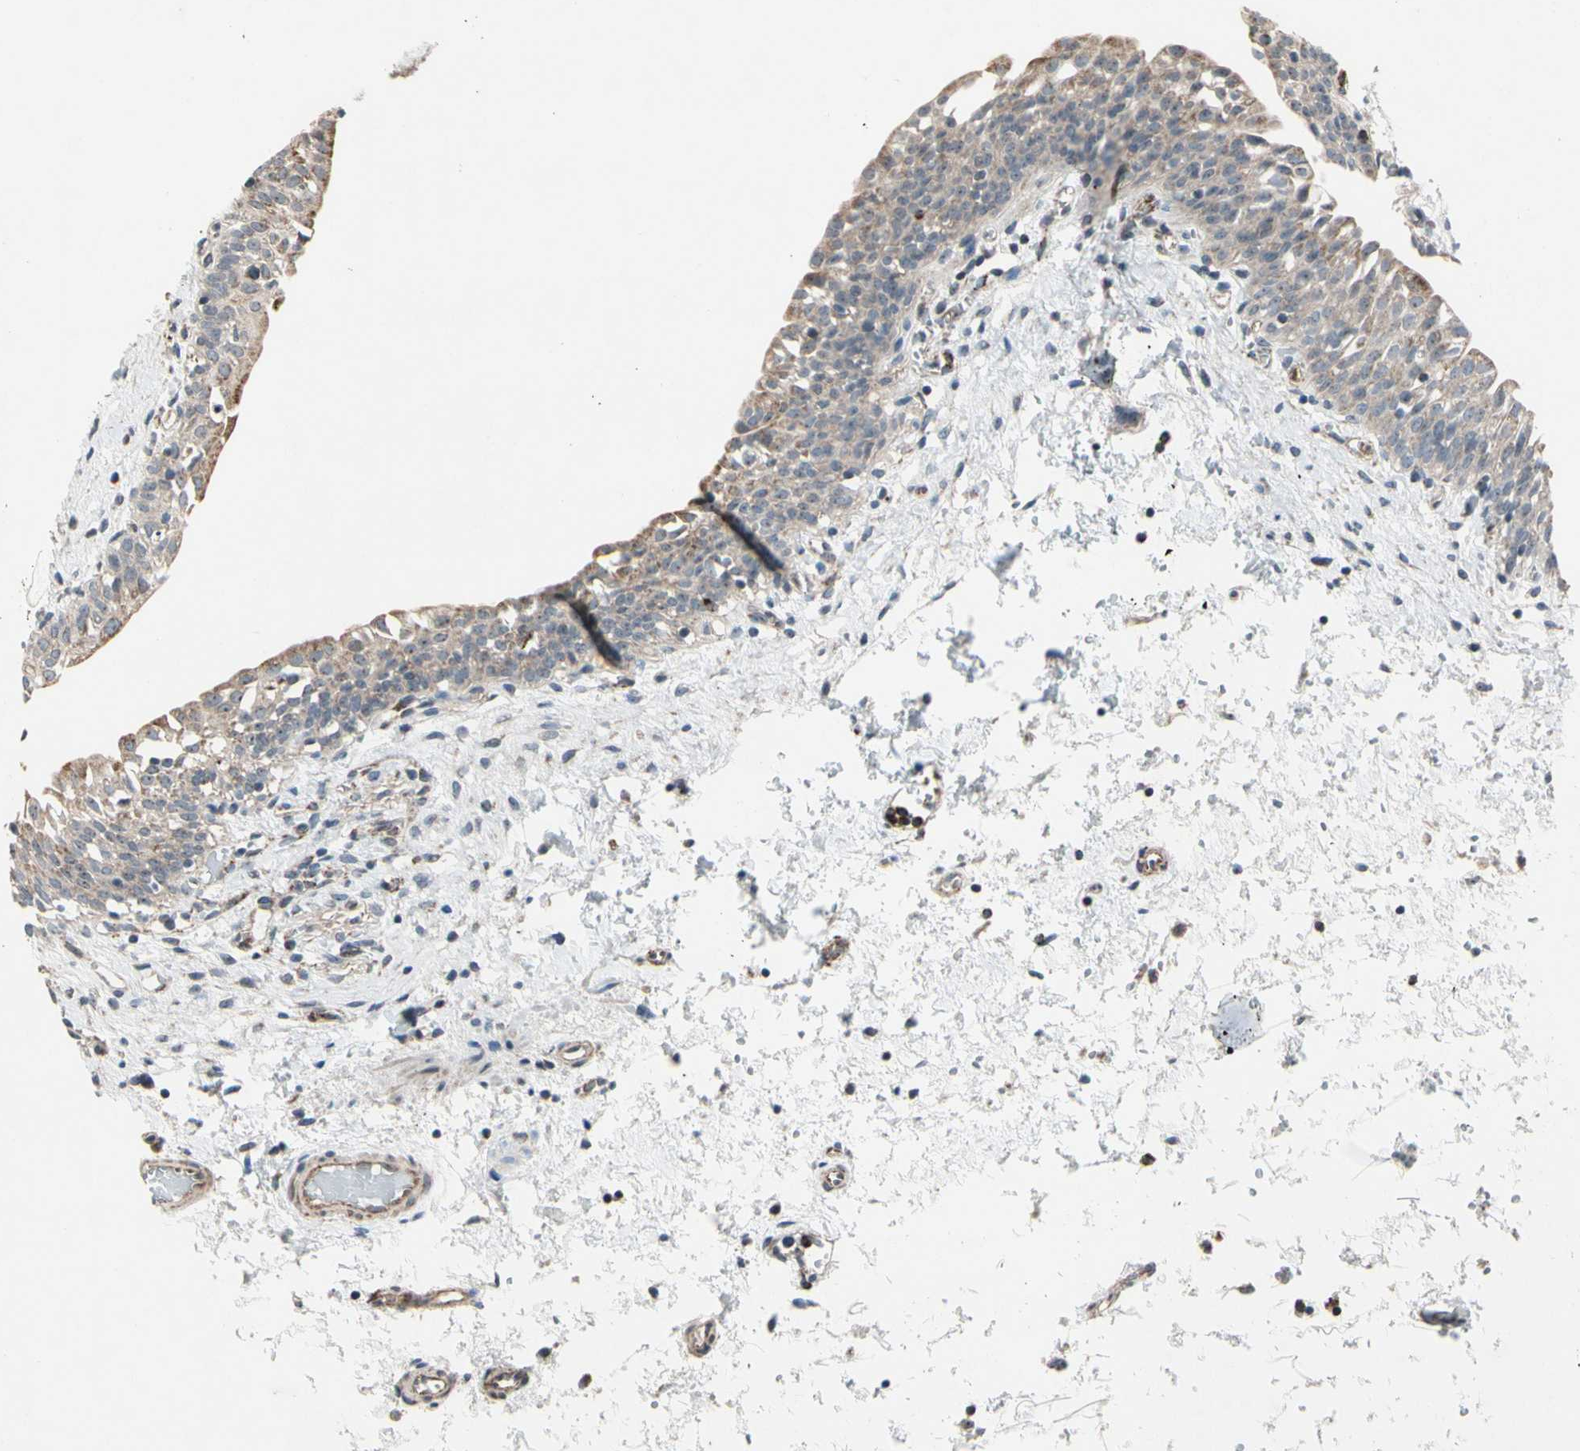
{"staining": {"intensity": "weak", "quantity": ">75%", "location": "cytoplasmic/membranous"}, "tissue": "urinary bladder", "cell_type": "Urothelial cells", "image_type": "normal", "snomed": [{"axis": "morphology", "description": "Normal tissue, NOS"}, {"axis": "topography", "description": "Urinary bladder"}], "caption": "IHC of unremarkable human urinary bladder exhibits low levels of weak cytoplasmic/membranous positivity in about >75% of urothelial cells.", "gene": "CPT1A", "patient": {"sex": "male", "age": 55}}